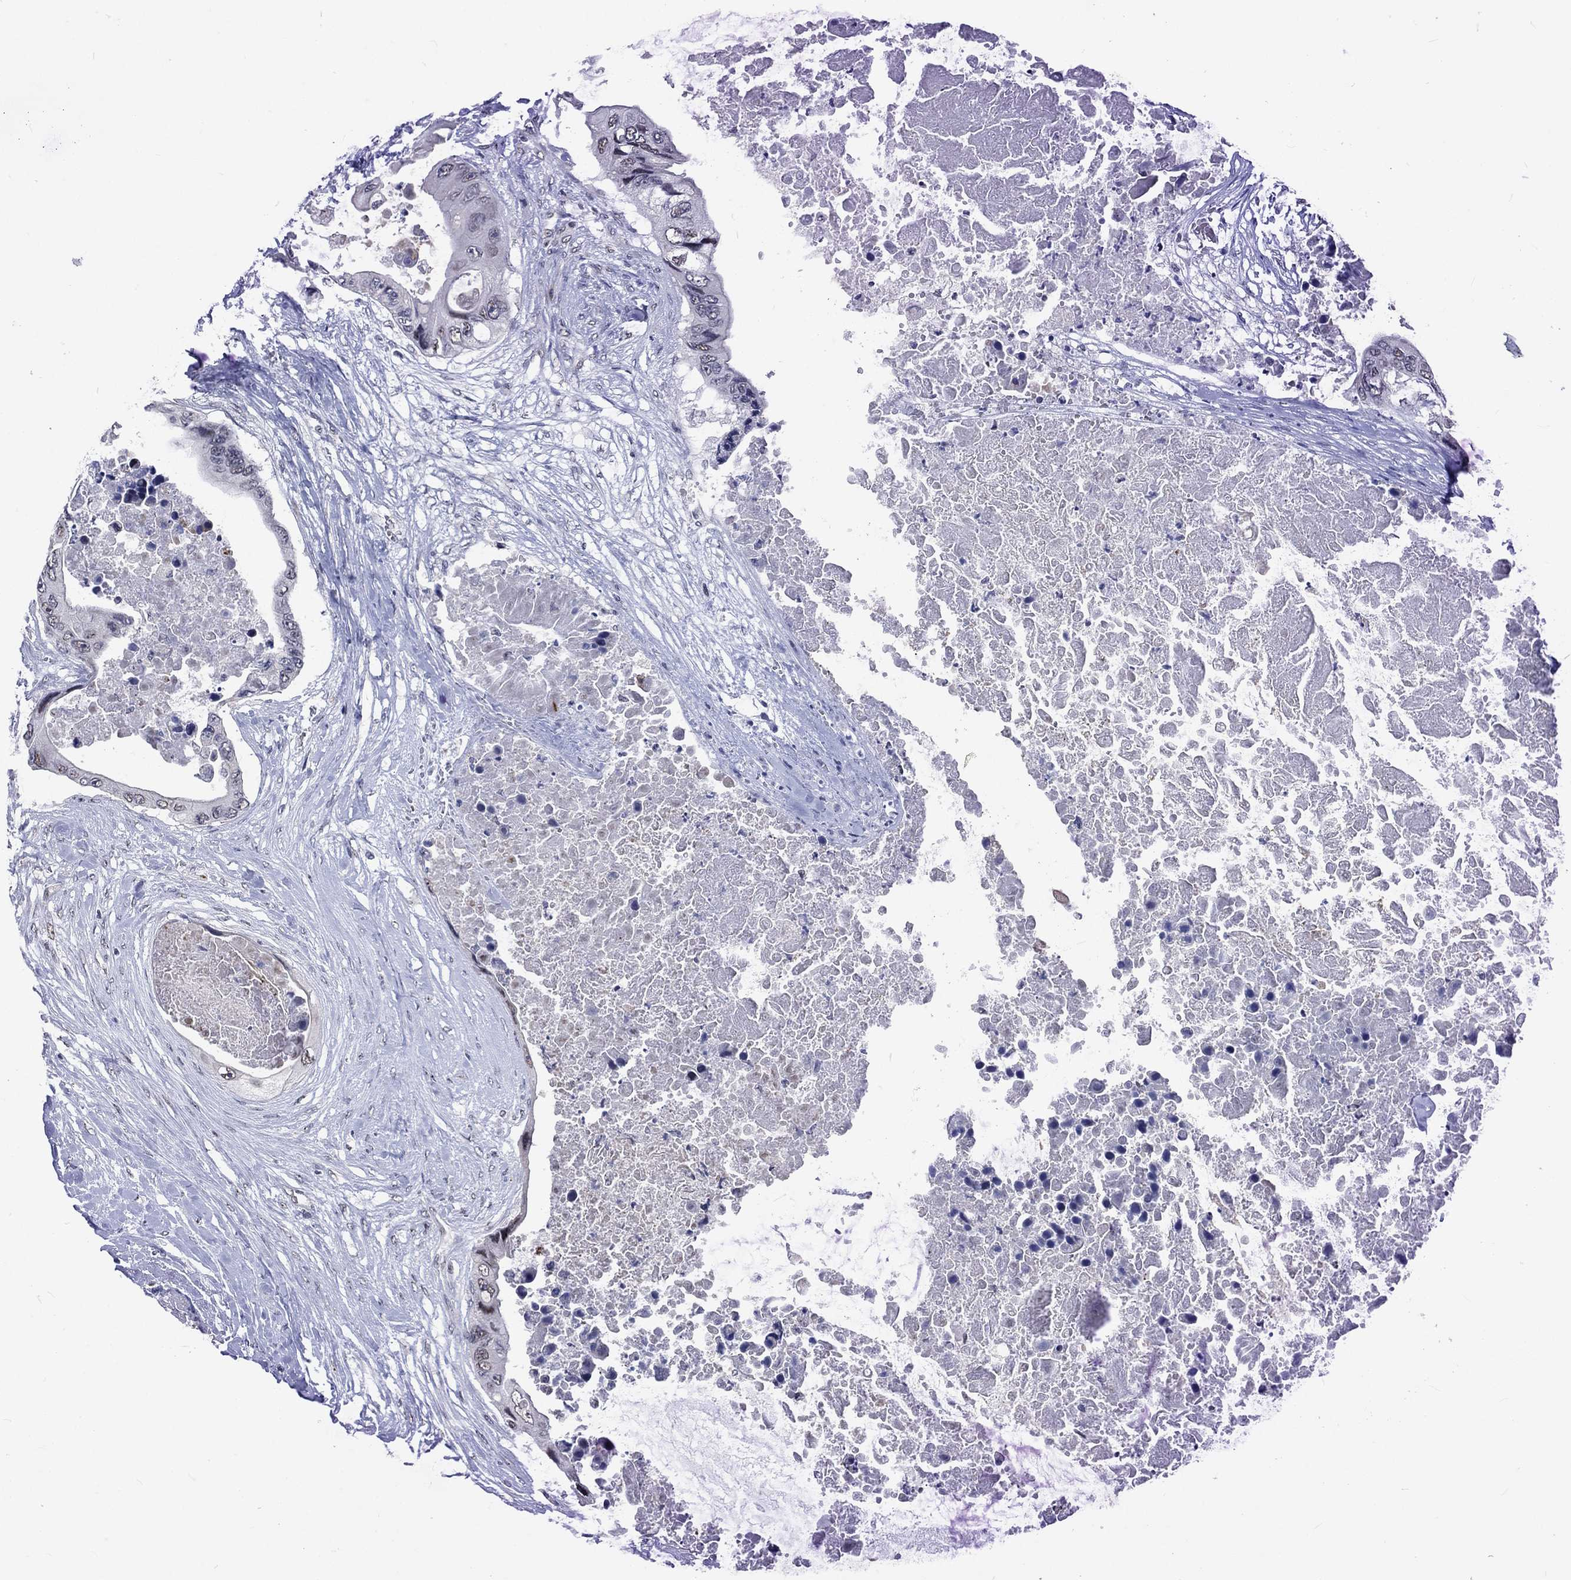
{"staining": {"intensity": "negative", "quantity": "none", "location": "none"}, "tissue": "colorectal cancer", "cell_type": "Tumor cells", "image_type": "cancer", "snomed": [{"axis": "morphology", "description": "Adenocarcinoma, NOS"}, {"axis": "topography", "description": "Rectum"}], "caption": "A high-resolution image shows immunohistochemistry (IHC) staining of colorectal cancer, which shows no significant staining in tumor cells. The staining was performed using DAB (3,3'-diaminobenzidine) to visualize the protein expression in brown, while the nuclei were stained in blue with hematoxylin (Magnification: 20x).", "gene": "ZBED1", "patient": {"sex": "male", "age": 63}}